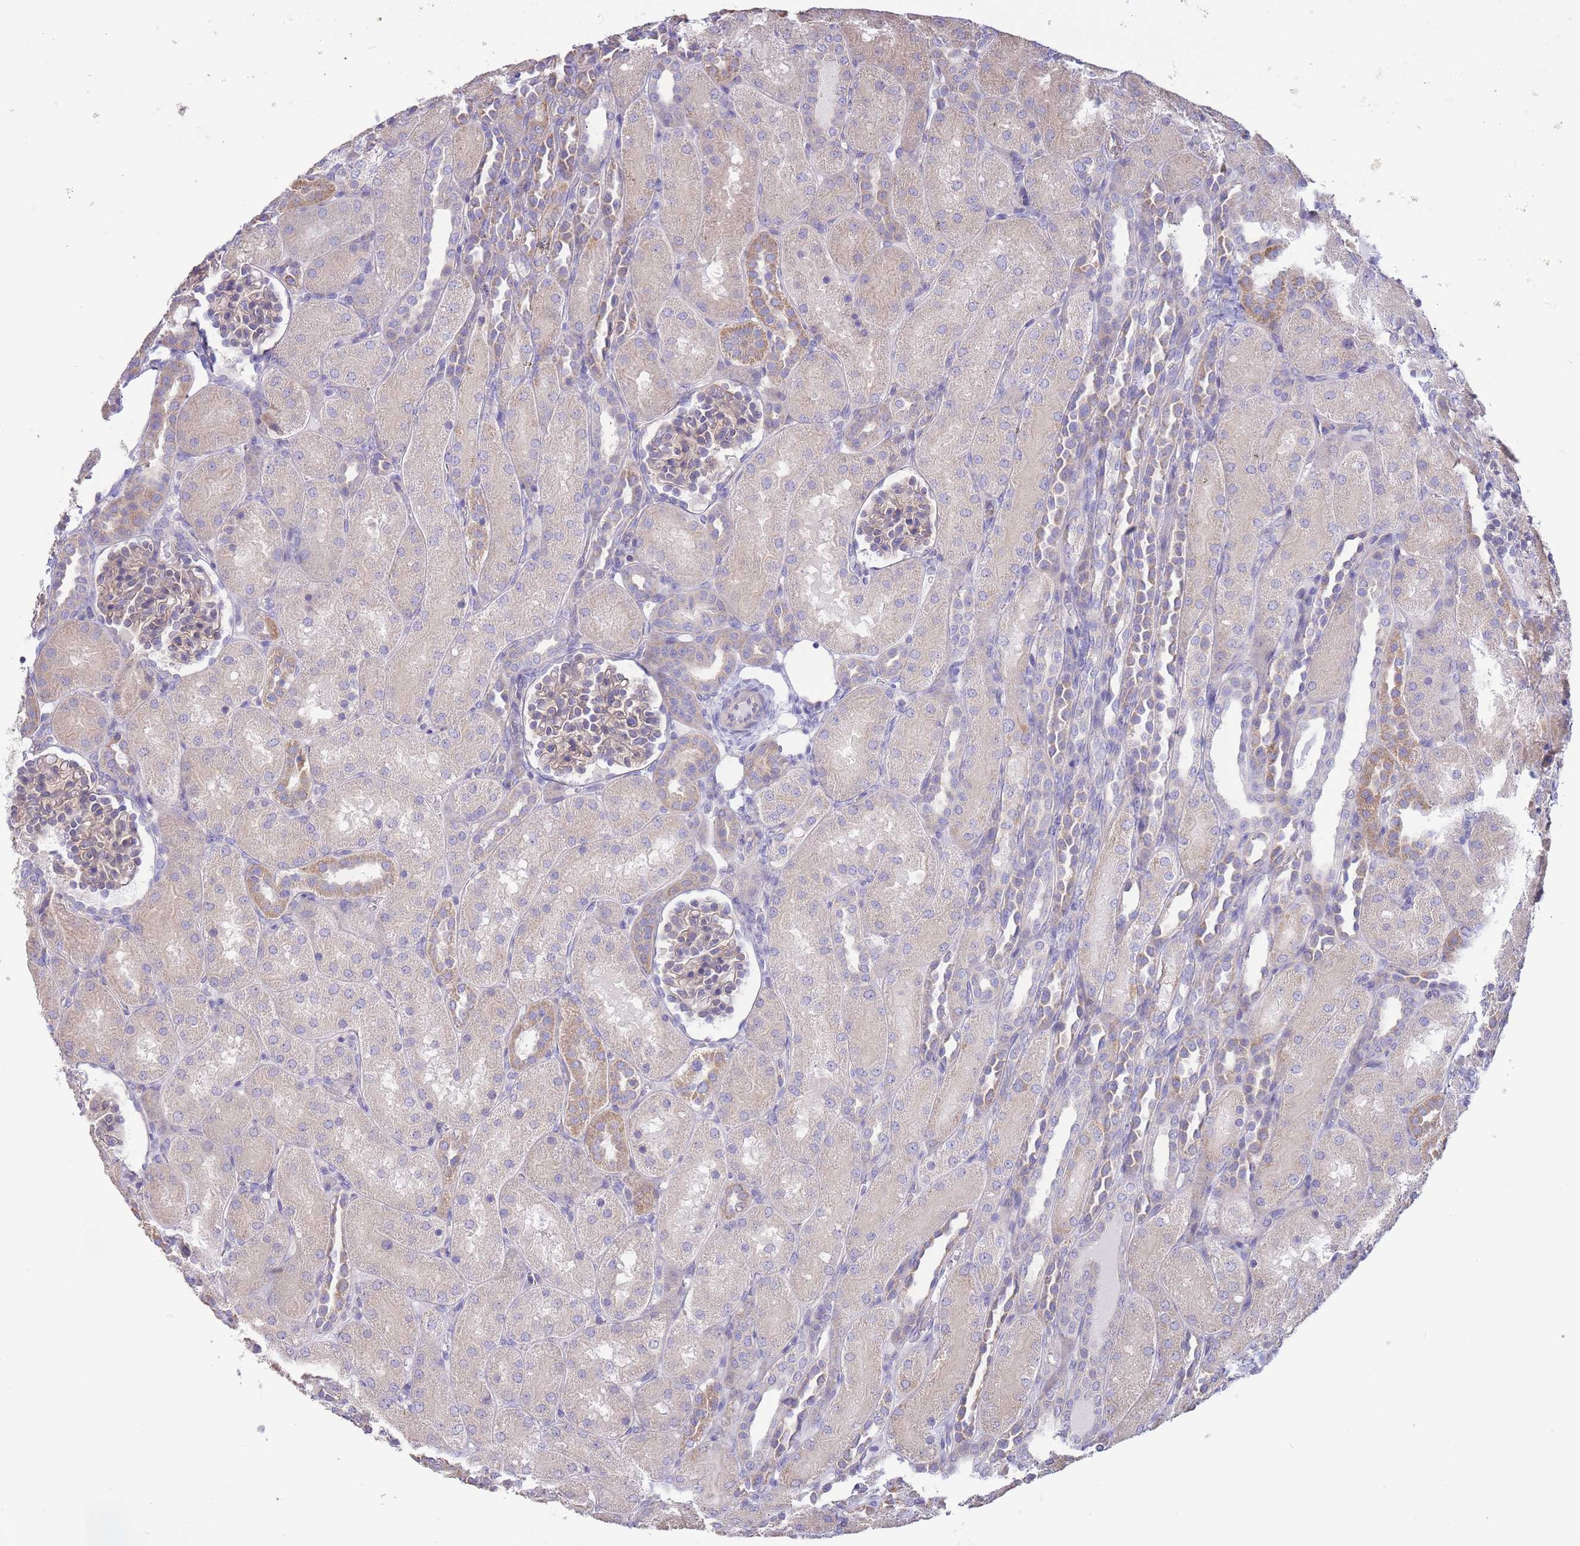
{"staining": {"intensity": "weak", "quantity": "25%-75%", "location": "cytoplasmic/membranous"}, "tissue": "kidney", "cell_type": "Cells in glomeruli", "image_type": "normal", "snomed": [{"axis": "morphology", "description": "Normal tissue, NOS"}, {"axis": "topography", "description": "Kidney"}], "caption": "Immunohistochemistry staining of unremarkable kidney, which demonstrates low levels of weak cytoplasmic/membranous positivity in about 25%-75% of cells in glomeruli indicating weak cytoplasmic/membranous protein staining. The staining was performed using DAB (3,3'-diaminobenzidine) (brown) for protein detection and nuclei were counterstained in hematoxylin (blue).", "gene": "ALS2CL", "patient": {"sex": "male", "age": 1}}